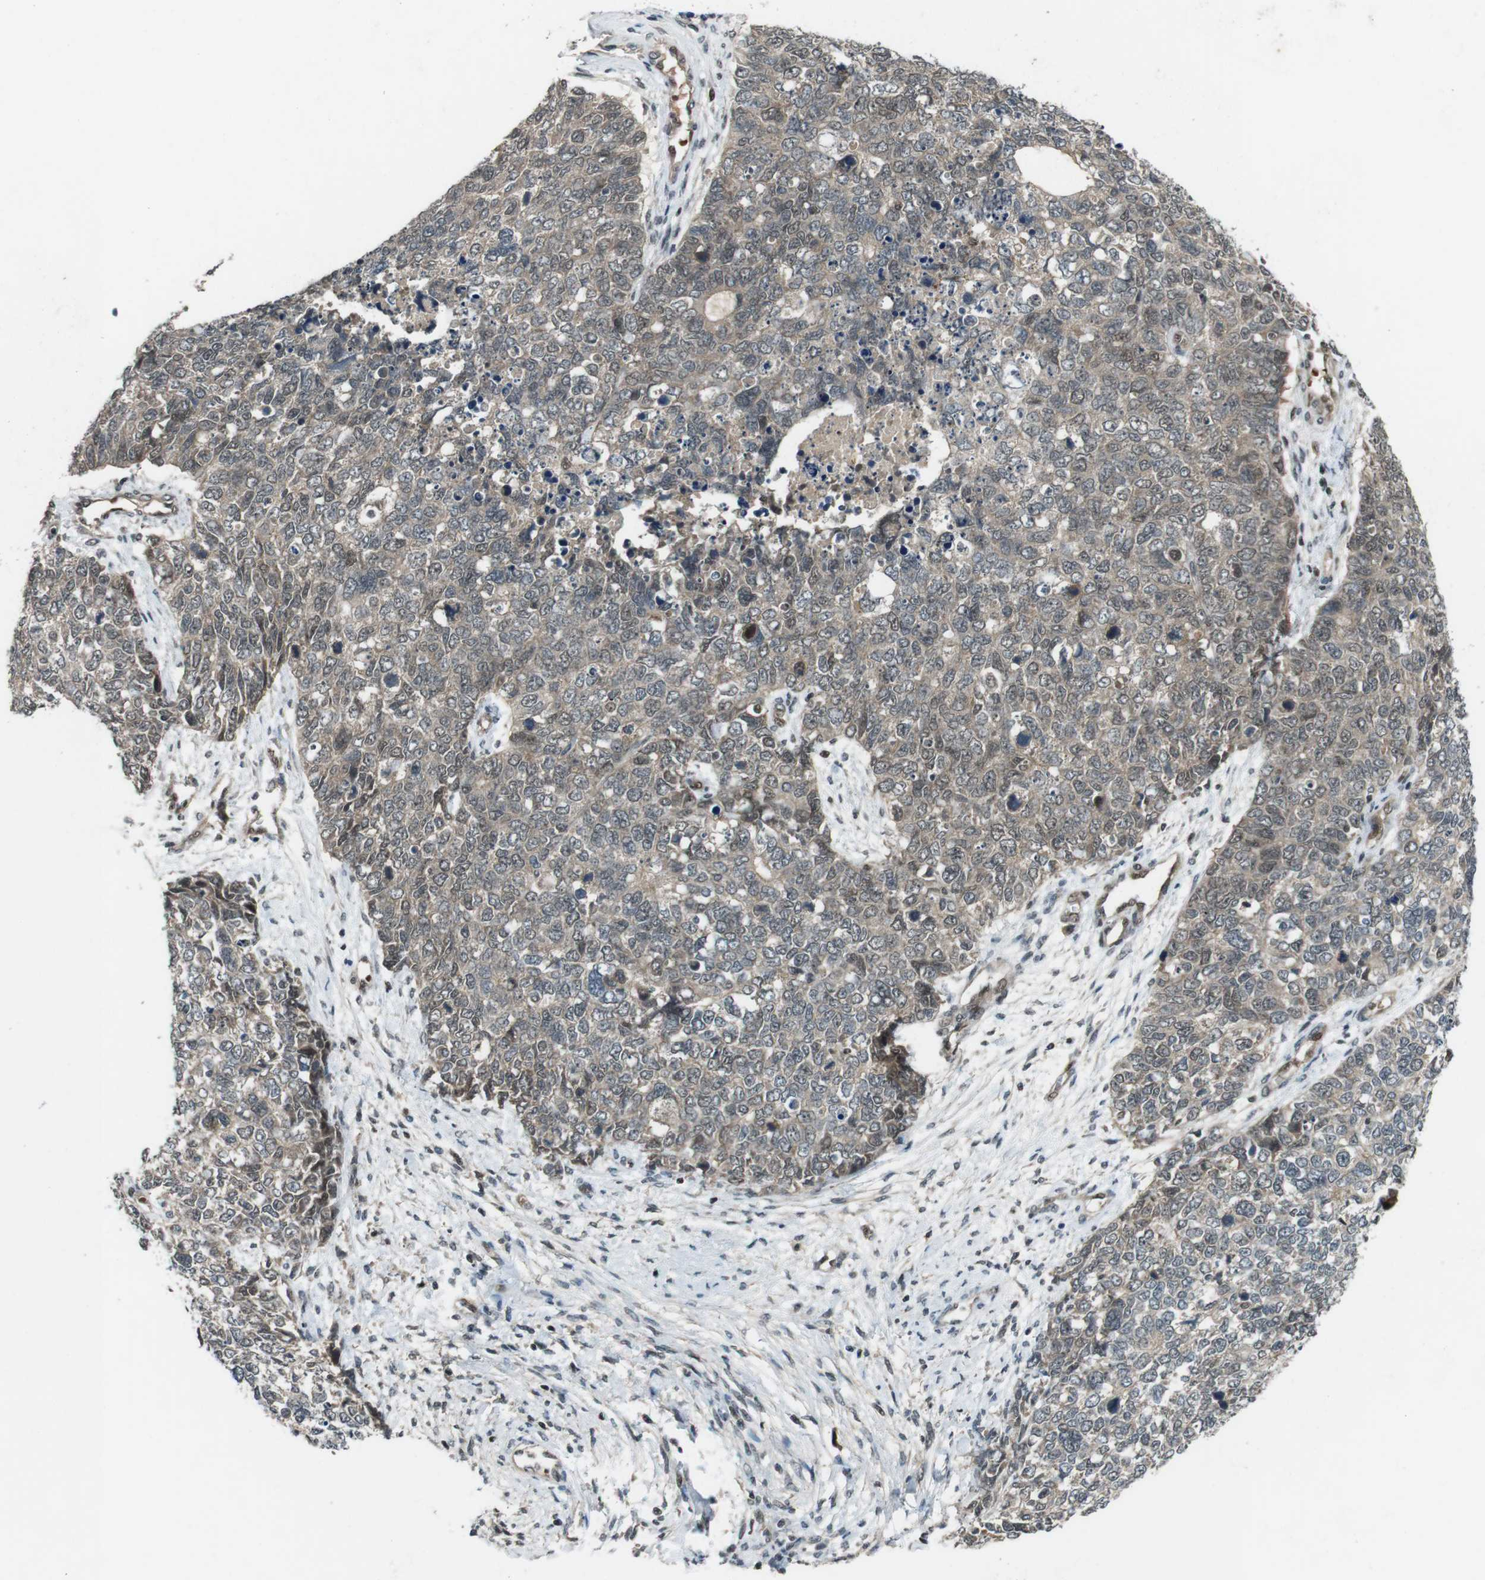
{"staining": {"intensity": "weak", "quantity": ">75%", "location": "cytoplasmic/membranous,nuclear"}, "tissue": "cervical cancer", "cell_type": "Tumor cells", "image_type": "cancer", "snomed": [{"axis": "morphology", "description": "Squamous cell carcinoma, NOS"}, {"axis": "topography", "description": "Cervix"}], "caption": "There is low levels of weak cytoplasmic/membranous and nuclear positivity in tumor cells of cervical cancer, as demonstrated by immunohistochemical staining (brown color).", "gene": "MAPKAPK5", "patient": {"sex": "female", "age": 63}}